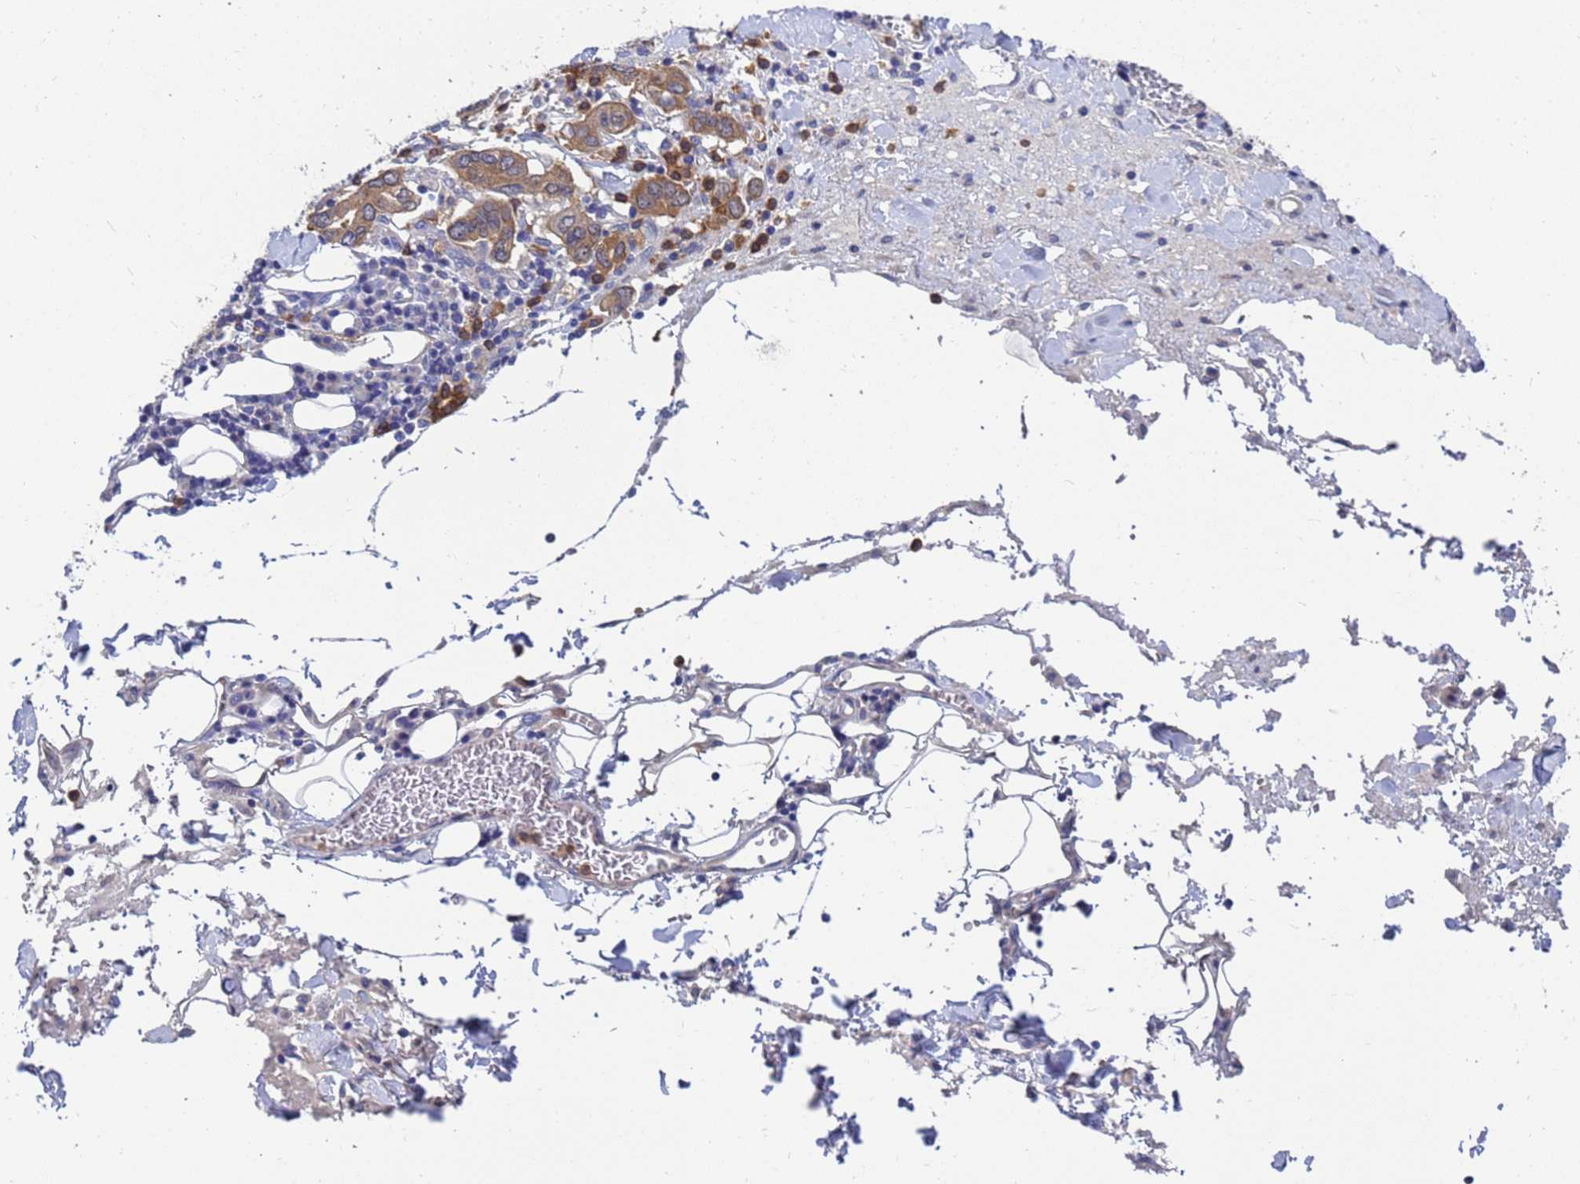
{"staining": {"intensity": "moderate", "quantity": ">75%", "location": "cytoplasmic/membranous"}, "tissue": "stomach cancer", "cell_type": "Tumor cells", "image_type": "cancer", "snomed": [{"axis": "morphology", "description": "Adenocarcinoma, NOS"}, {"axis": "topography", "description": "Stomach, upper"}, {"axis": "topography", "description": "Stomach"}], "caption": "Immunohistochemical staining of stomach cancer displays medium levels of moderate cytoplasmic/membranous protein staining in approximately >75% of tumor cells. The staining was performed using DAB (3,3'-diaminobenzidine) to visualize the protein expression in brown, while the nuclei were stained in blue with hematoxylin (Magnification: 20x).", "gene": "TTLL11", "patient": {"sex": "male", "age": 62}}